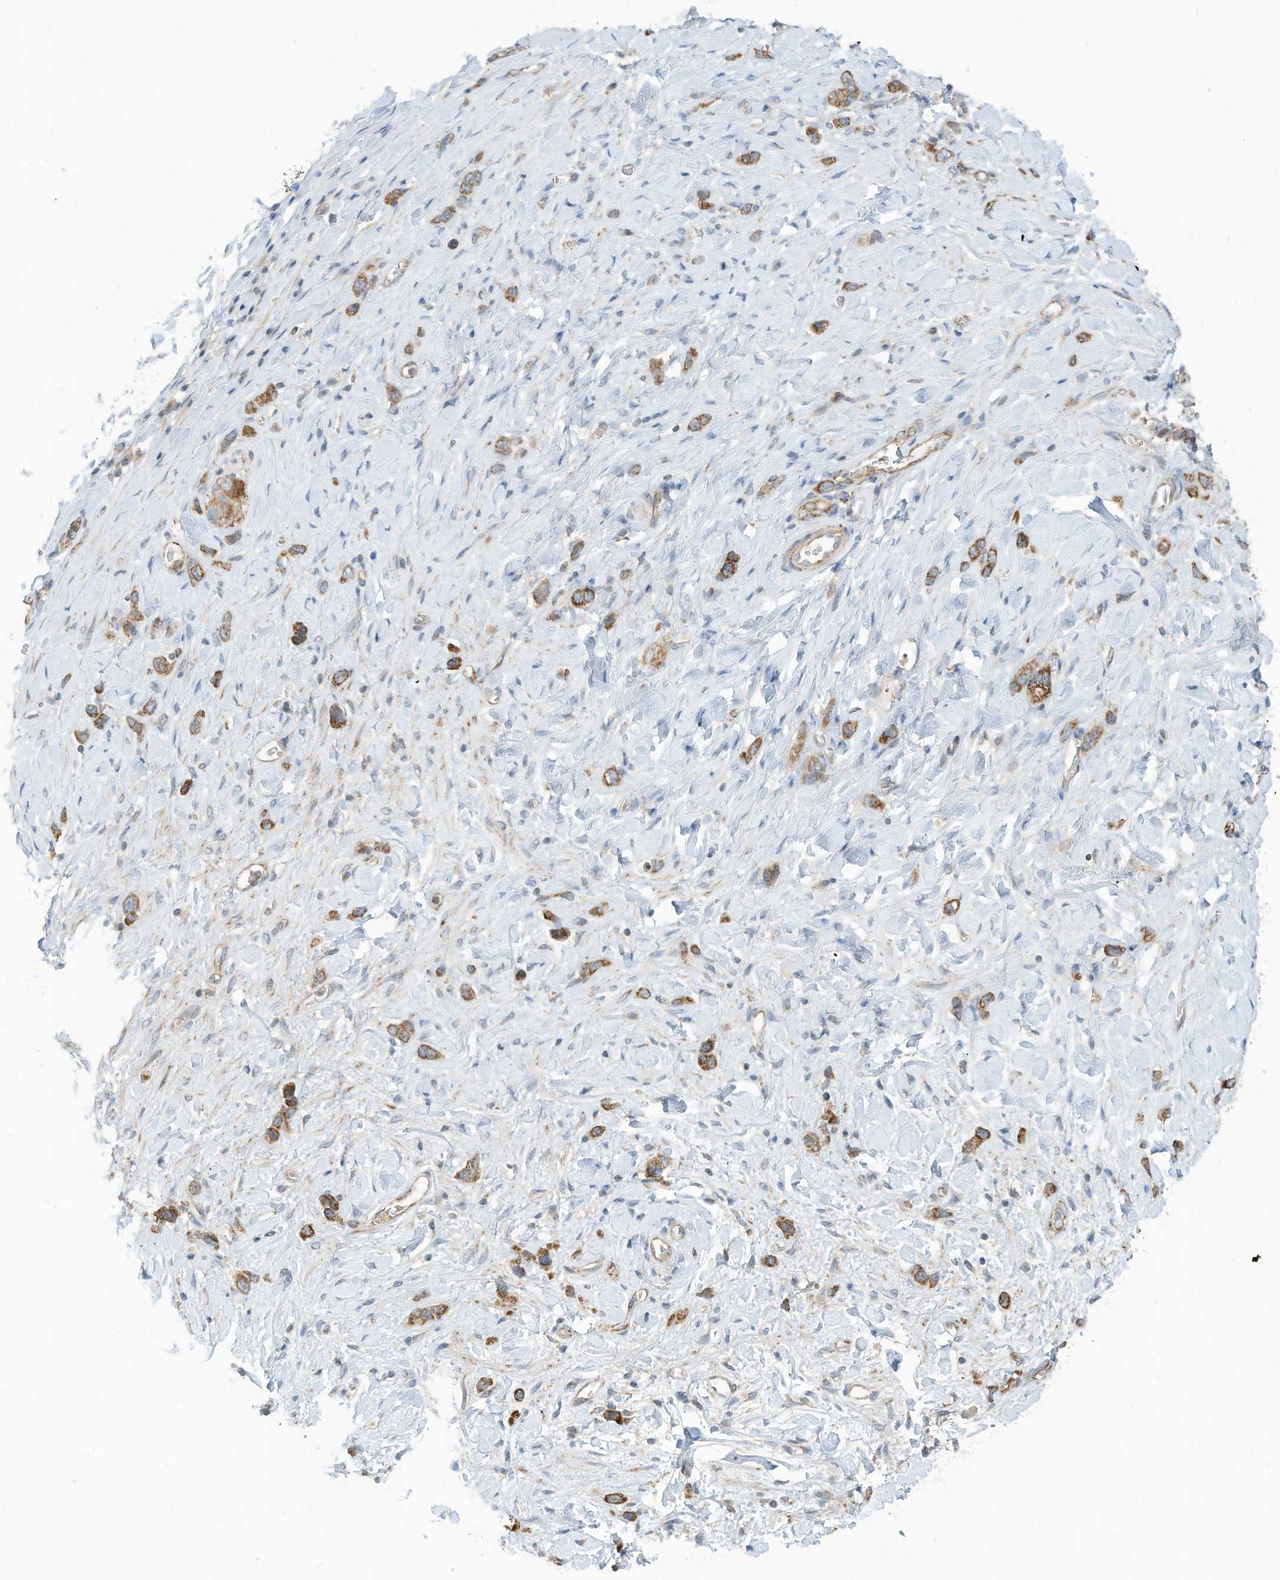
{"staining": {"intensity": "moderate", "quantity": ">75%", "location": "cytoplasmic/membranous"}, "tissue": "stomach cancer", "cell_type": "Tumor cells", "image_type": "cancer", "snomed": [{"axis": "morphology", "description": "Adenocarcinoma, NOS"}, {"axis": "topography", "description": "Stomach"}], "caption": "Stomach cancer (adenocarcinoma) stained with a brown dye displays moderate cytoplasmic/membranous positive staining in about >75% of tumor cells.", "gene": "SCGB1D2", "patient": {"sex": "female", "age": 65}}